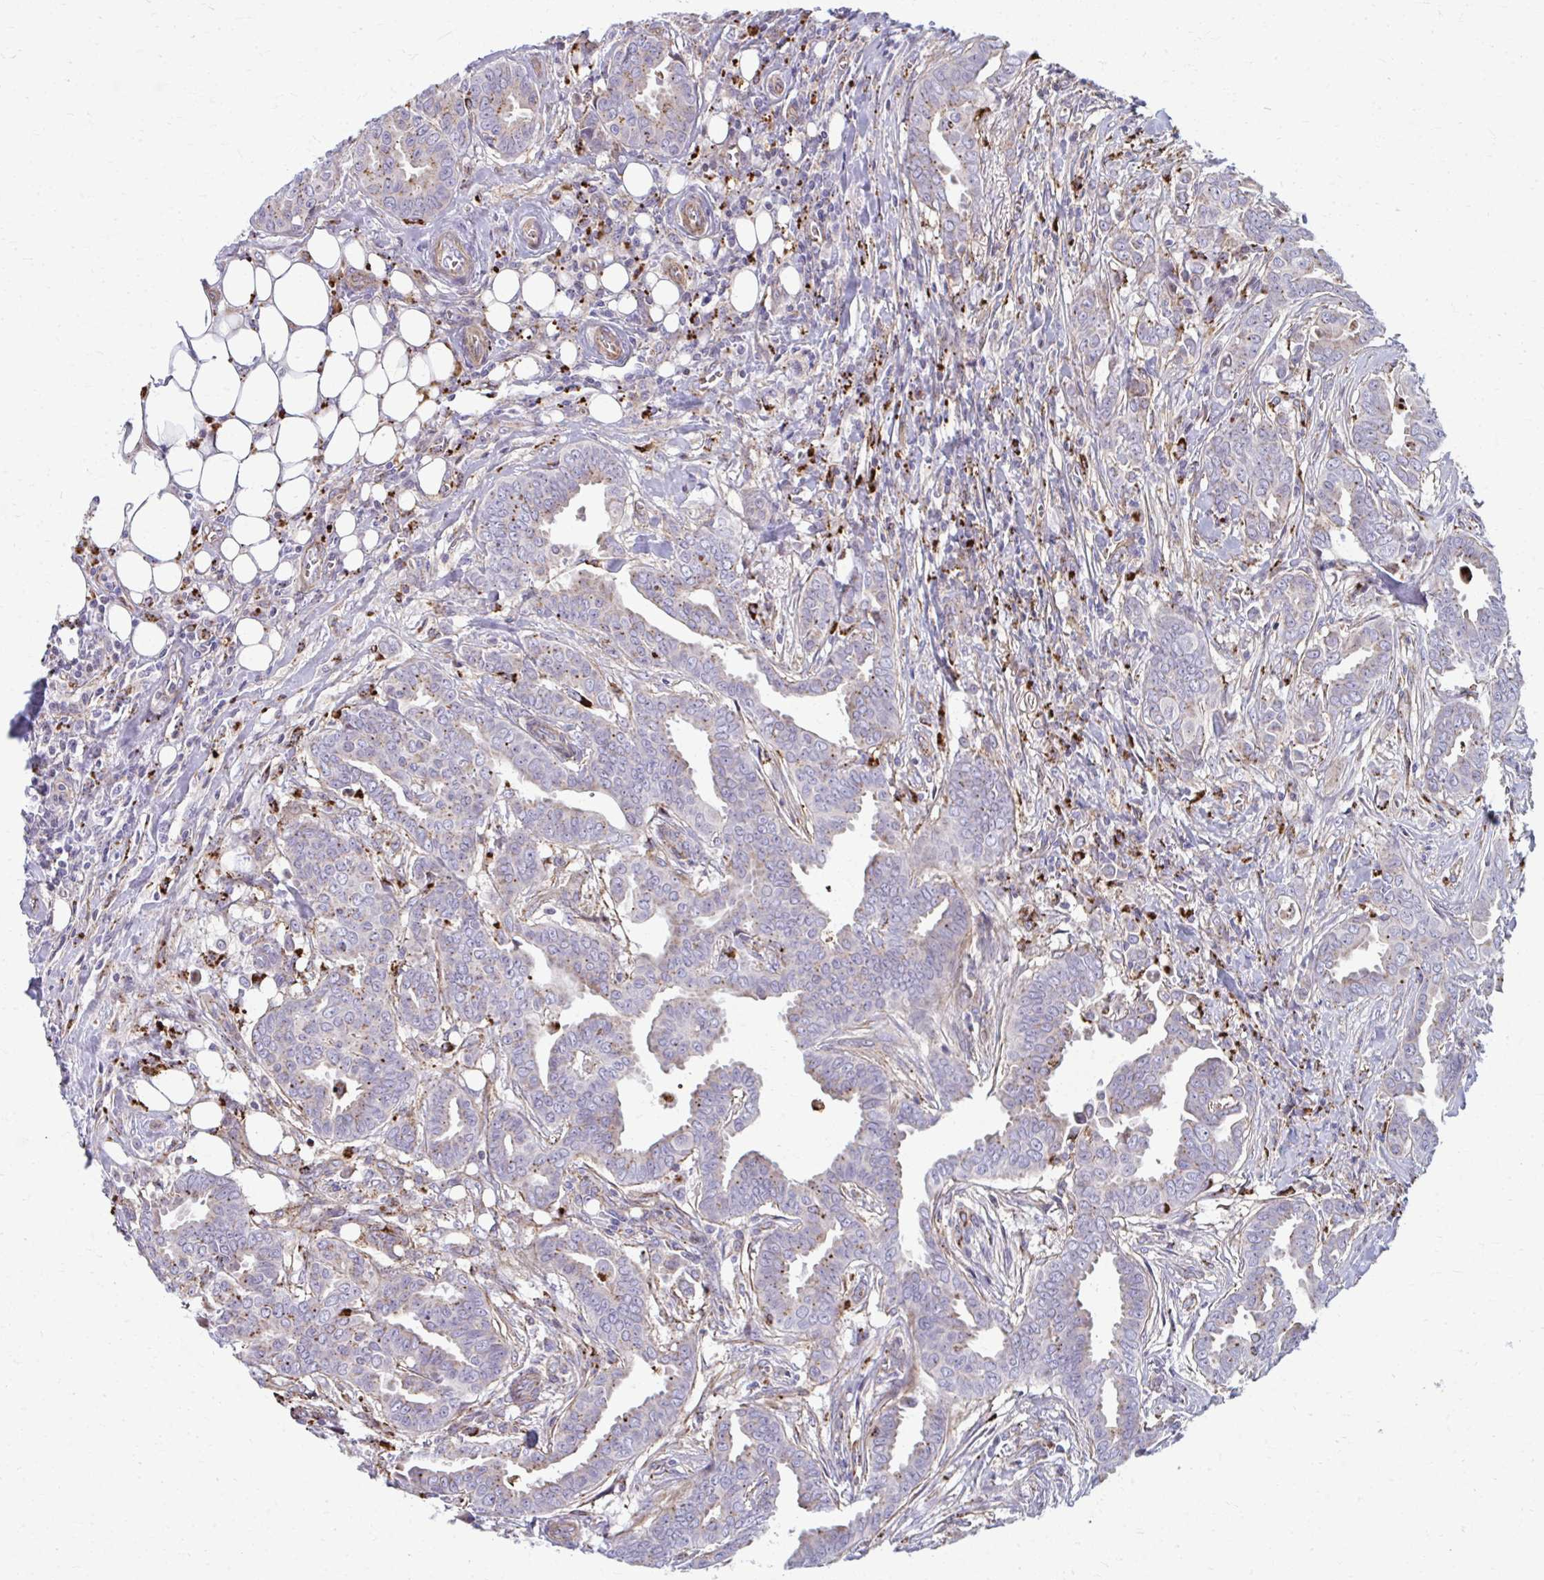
{"staining": {"intensity": "moderate", "quantity": "25%-75%", "location": "cytoplasmic/membranous"}, "tissue": "breast cancer", "cell_type": "Tumor cells", "image_type": "cancer", "snomed": [{"axis": "morphology", "description": "Duct carcinoma"}, {"axis": "topography", "description": "Breast"}], "caption": "Approximately 25%-75% of tumor cells in human invasive ductal carcinoma (breast) show moderate cytoplasmic/membranous protein staining as visualized by brown immunohistochemical staining.", "gene": "LRRC4B", "patient": {"sex": "female", "age": 45}}